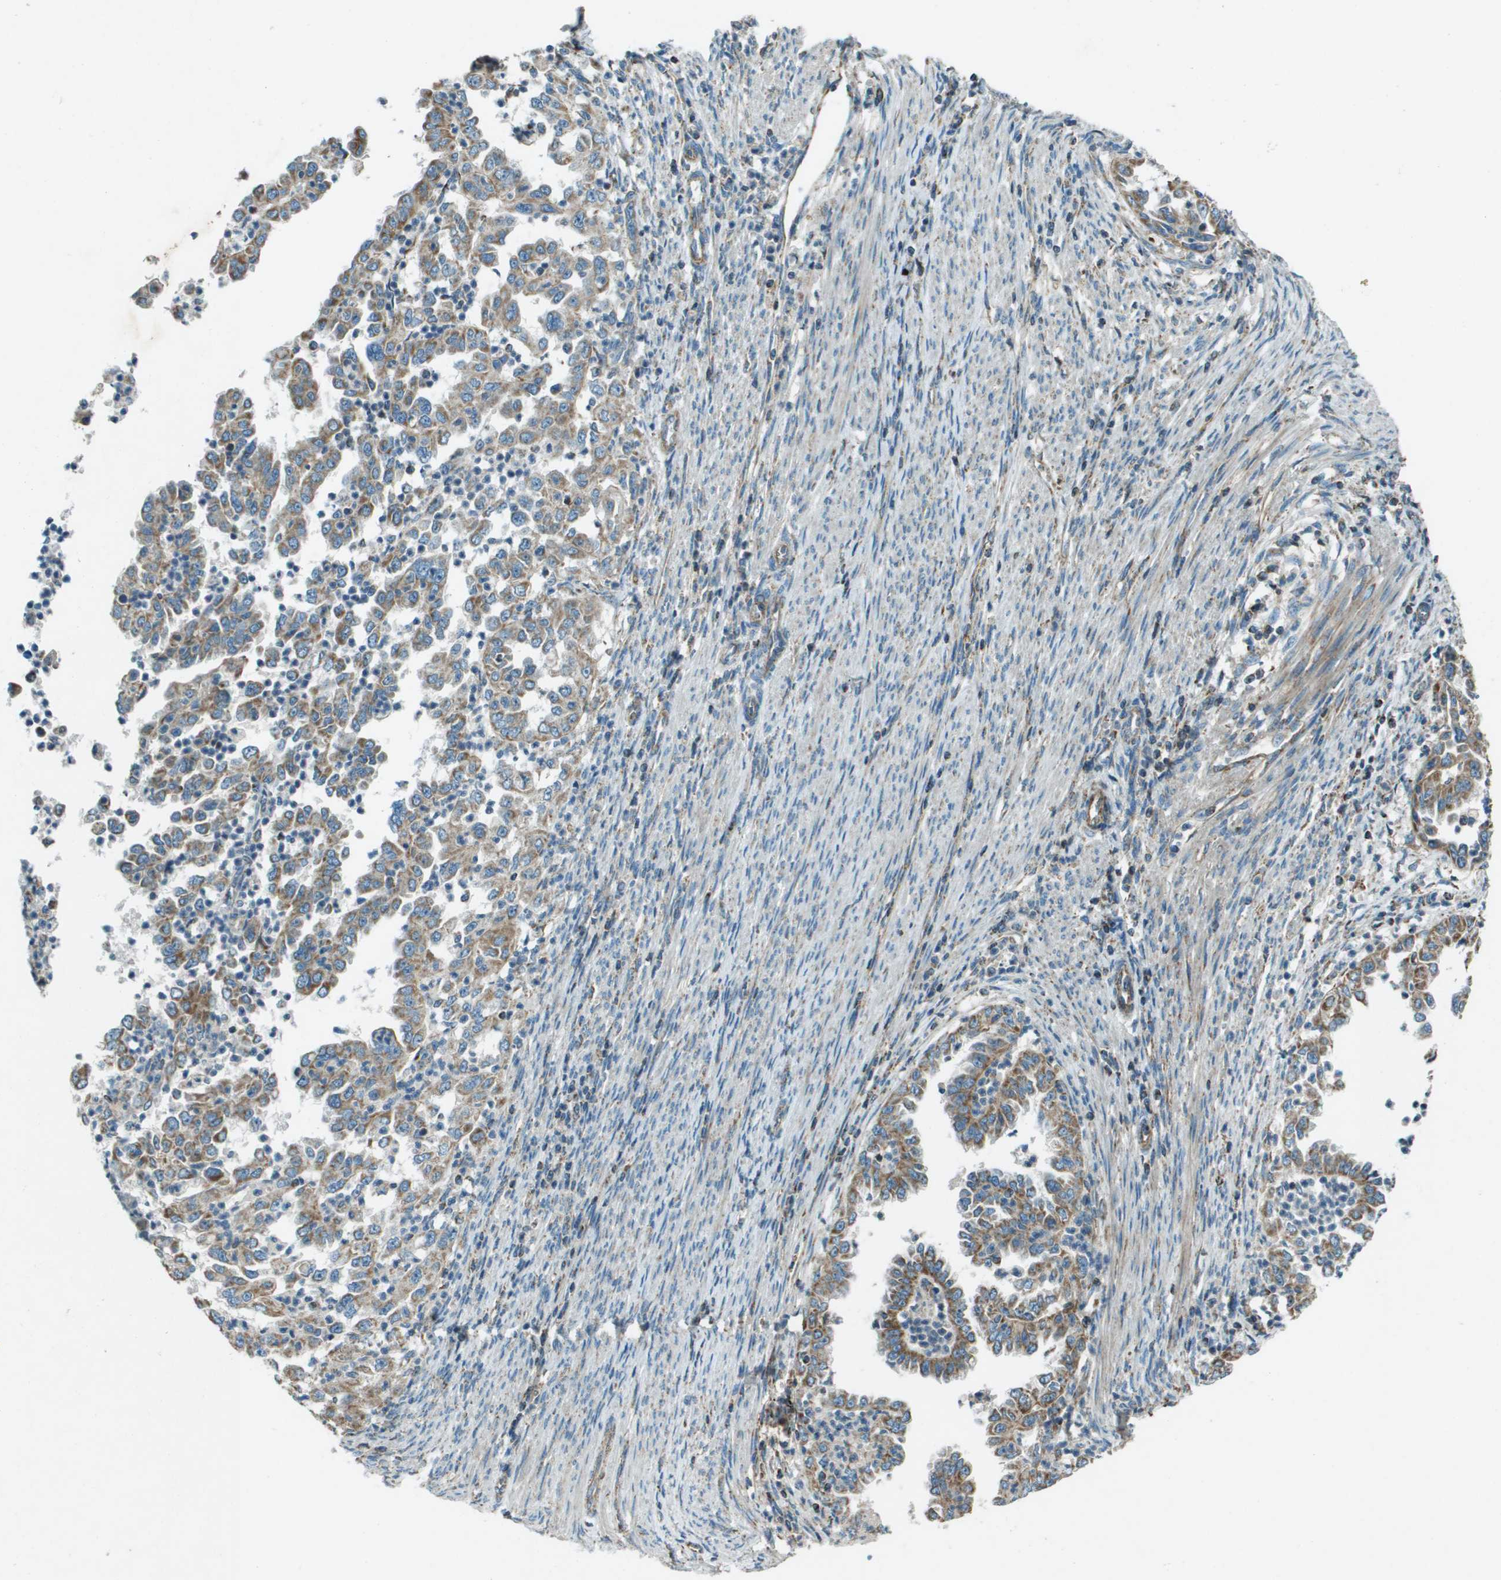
{"staining": {"intensity": "moderate", "quantity": ">75%", "location": "cytoplasmic/membranous"}, "tissue": "endometrial cancer", "cell_type": "Tumor cells", "image_type": "cancer", "snomed": [{"axis": "morphology", "description": "Adenocarcinoma, NOS"}, {"axis": "topography", "description": "Endometrium"}], "caption": "This is an image of IHC staining of endometrial adenocarcinoma, which shows moderate expression in the cytoplasmic/membranous of tumor cells.", "gene": "MIGA1", "patient": {"sex": "female", "age": 85}}